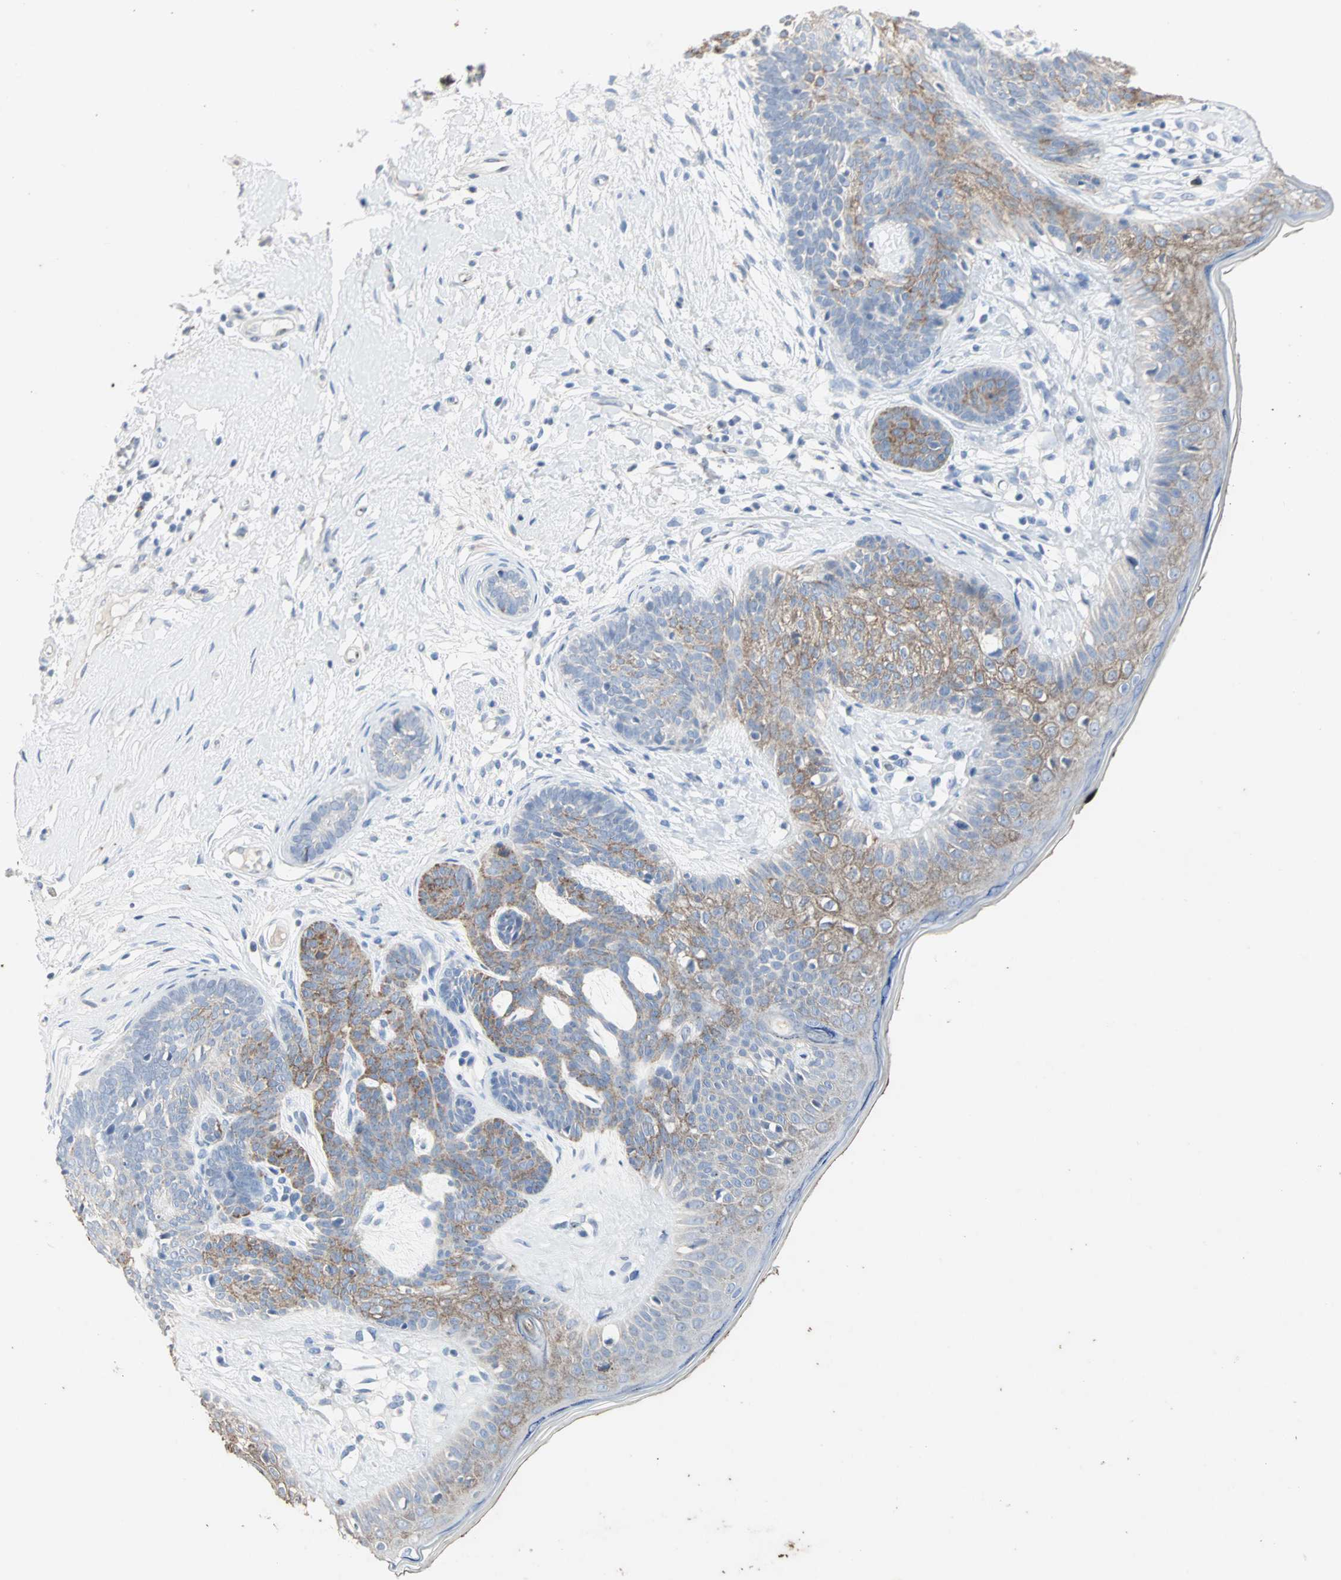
{"staining": {"intensity": "moderate", "quantity": "25%-75%", "location": "cytoplasmic/membranous"}, "tissue": "skin cancer", "cell_type": "Tumor cells", "image_type": "cancer", "snomed": [{"axis": "morphology", "description": "Developmental malformation"}, {"axis": "morphology", "description": "Basal cell carcinoma"}, {"axis": "topography", "description": "Skin"}], "caption": "A histopathology image showing moderate cytoplasmic/membranous expression in approximately 25%-75% of tumor cells in skin cancer, as visualized by brown immunohistochemical staining.", "gene": "CEACAM6", "patient": {"sex": "female", "age": 62}}